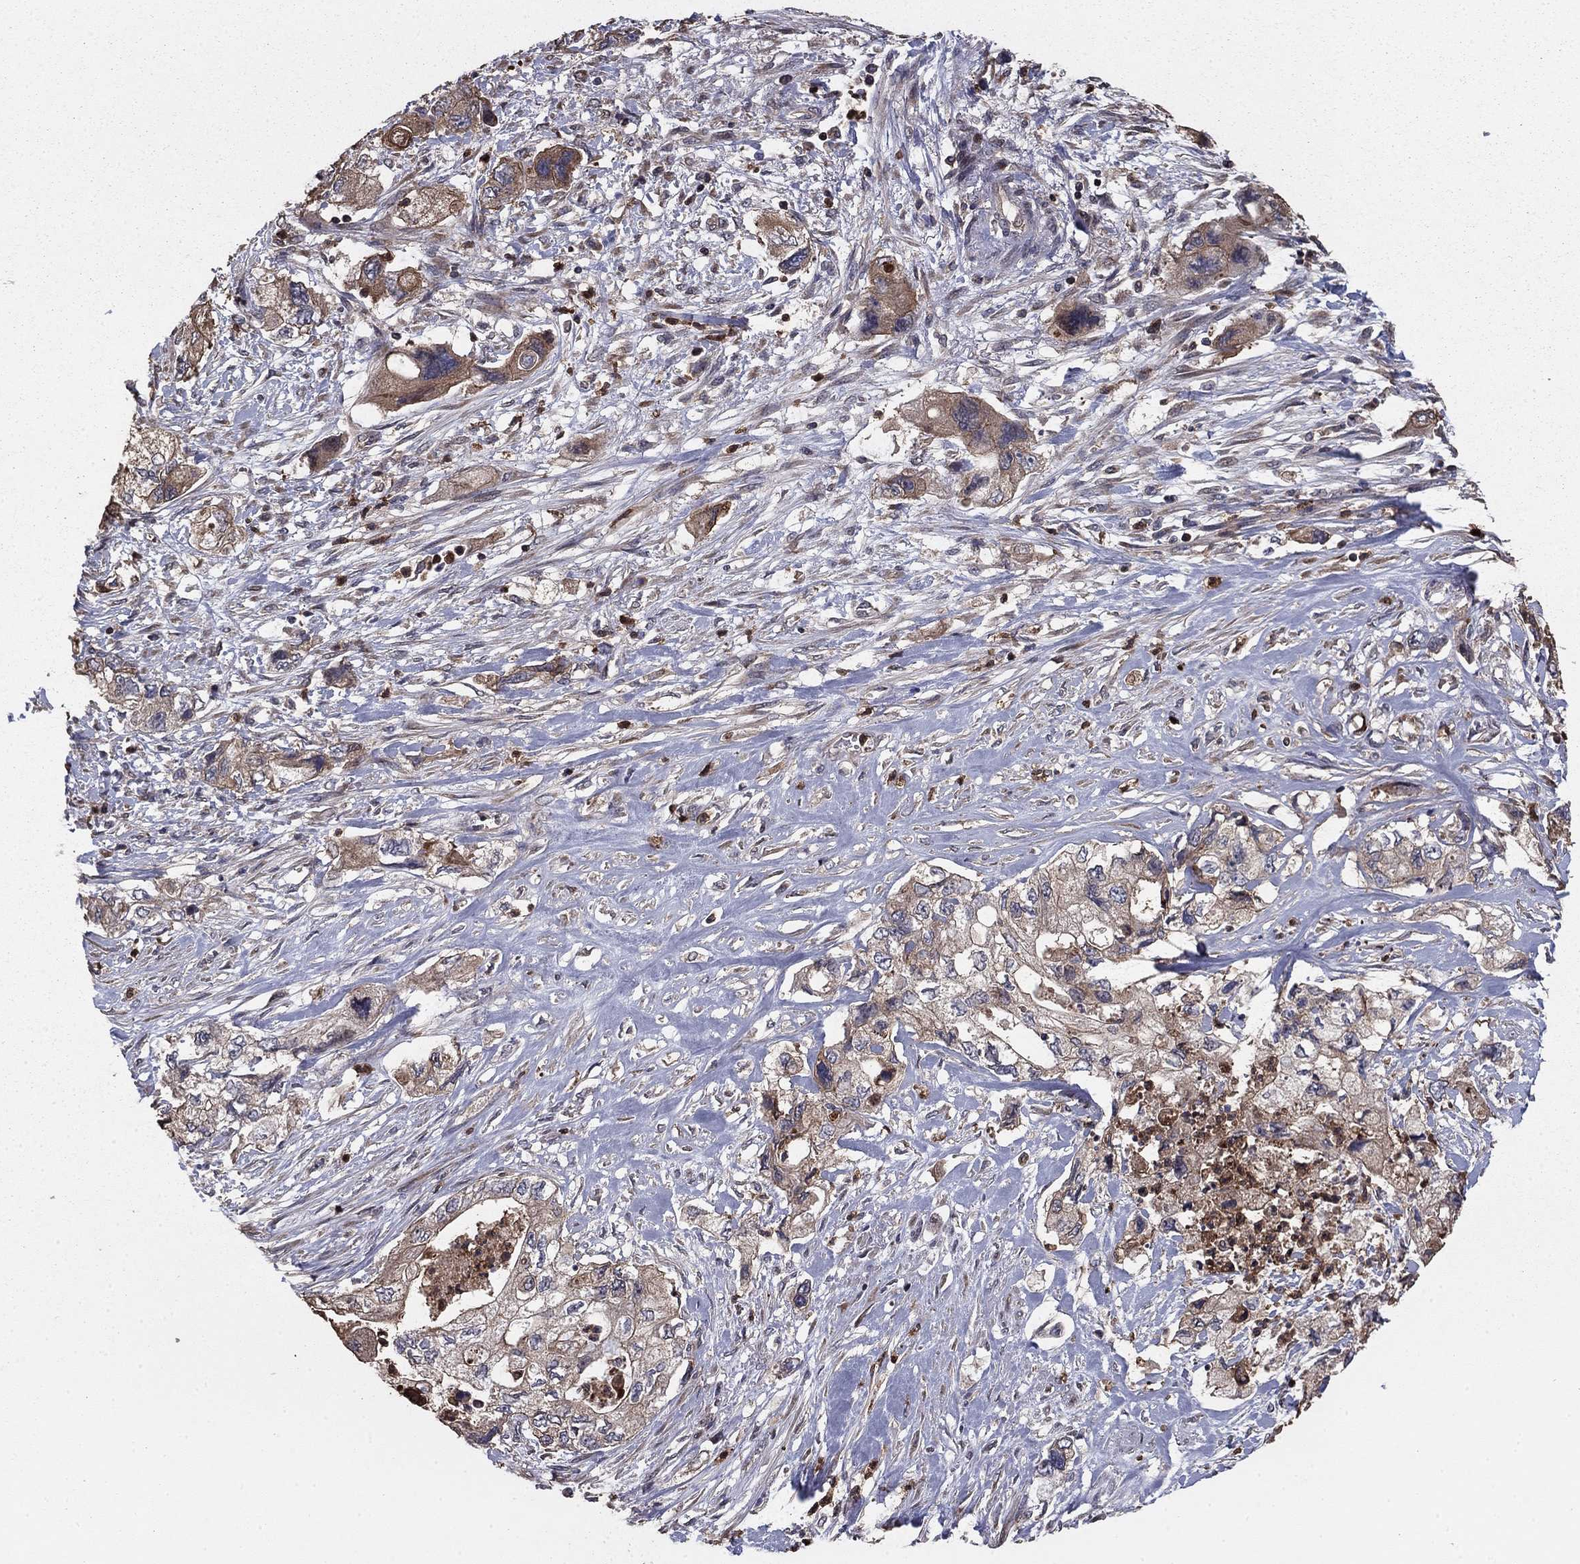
{"staining": {"intensity": "moderate", "quantity": "<25%", "location": "cytoplasmic/membranous"}, "tissue": "pancreatic cancer", "cell_type": "Tumor cells", "image_type": "cancer", "snomed": [{"axis": "morphology", "description": "Adenocarcinoma, NOS"}, {"axis": "topography", "description": "Pancreas"}], "caption": "Immunohistochemical staining of human pancreatic cancer (adenocarcinoma) displays moderate cytoplasmic/membranous protein staining in approximately <25% of tumor cells.", "gene": "GYG1", "patient": {"sex": "female", "age": 73}}